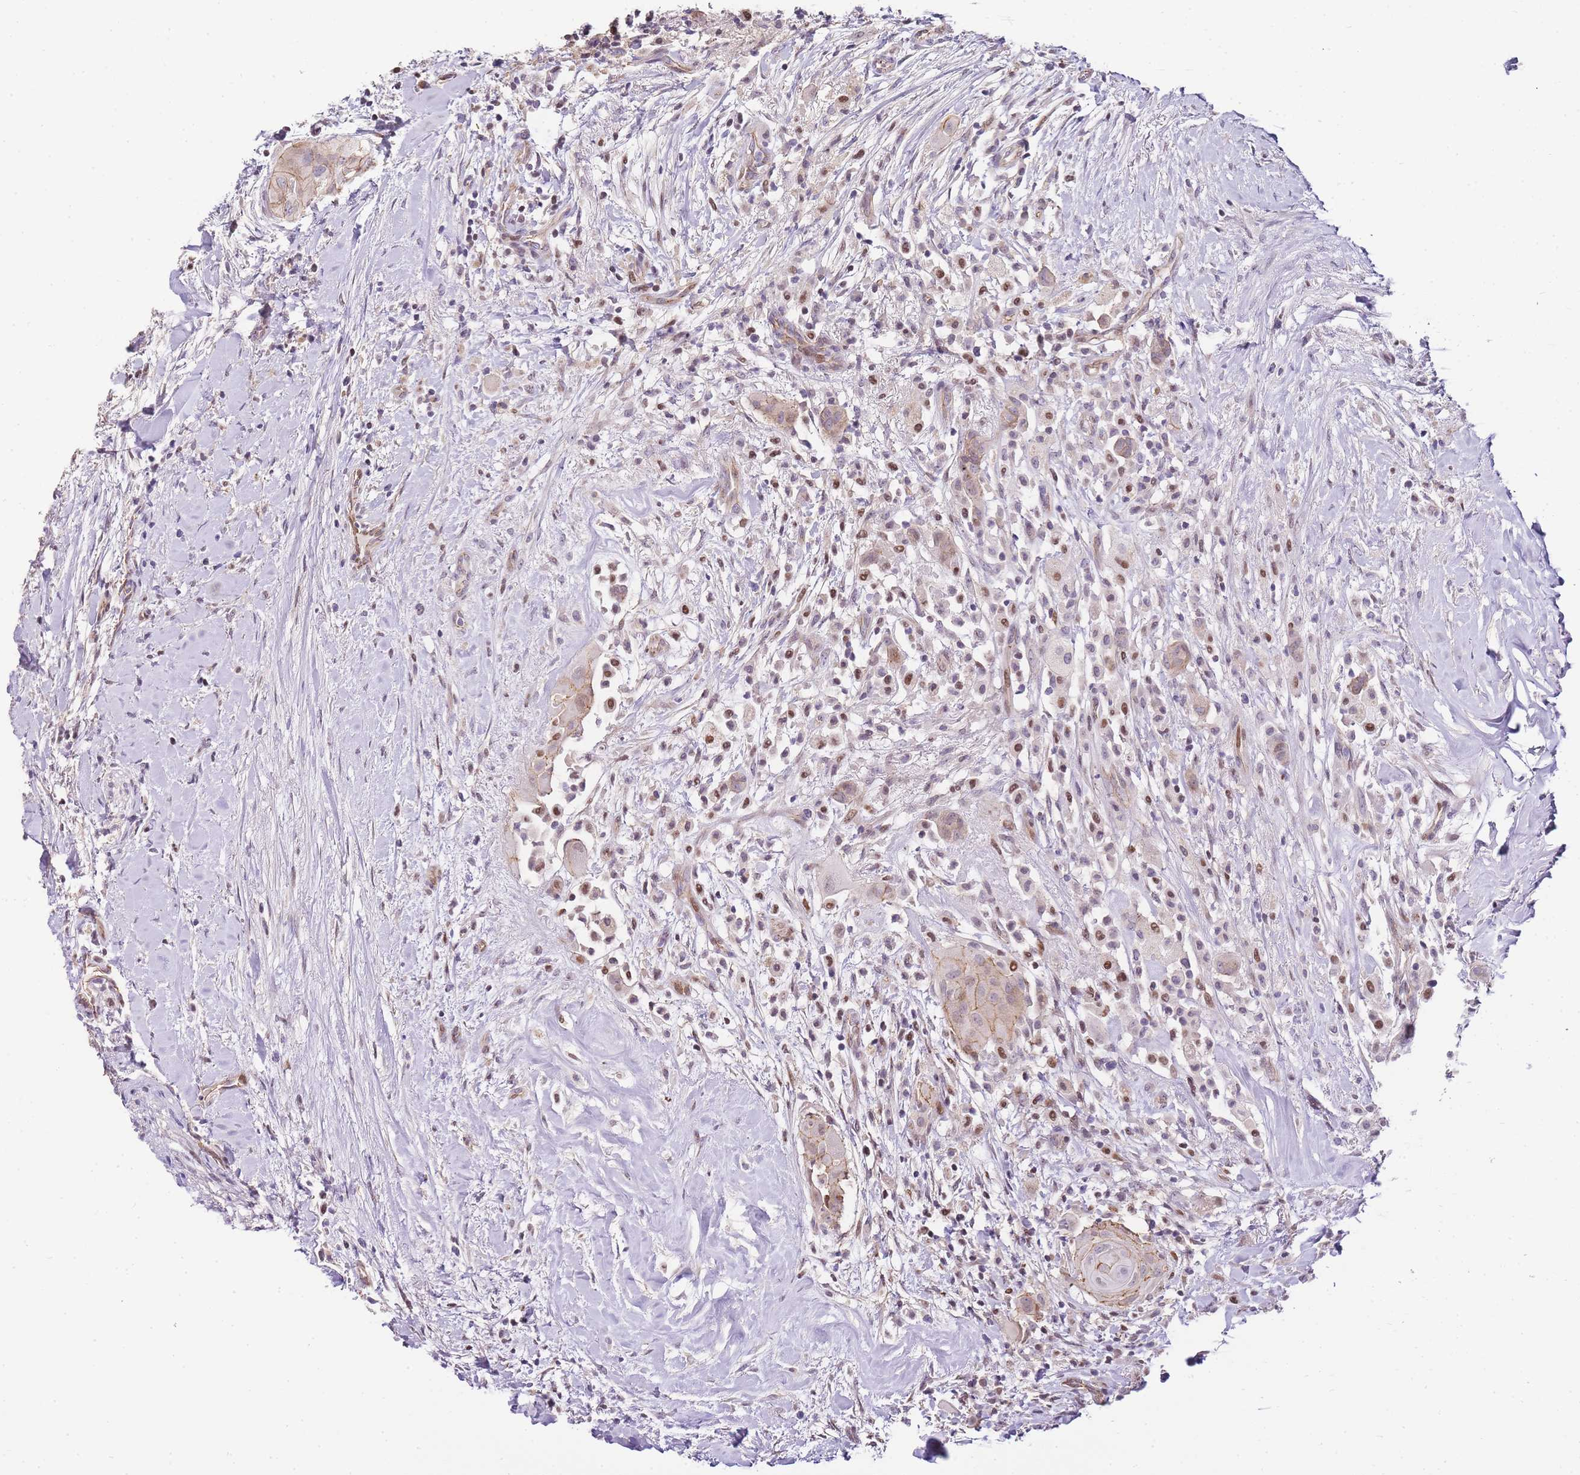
{"staining": {"intensity": "moderate", "quantity": "<25%", "location": "cytoplasmic/membranous,nuclear"}, "tissue": "thyroid cancer", "cell_type": "Tumor cells", "image_type": "cancer", "snomed": [{"axis": "morphology", "description": "Normal tissue, NOS"}, {"axis": "morphology", "description": "Papillary adenocarcinoma, NOS"}, {"axis": "topography", "description": "Thyroid gland"}], "caption": "Thyroid papillary adenocarcinoma stained for a protein displays moderate cytoplasmic/membranous and nuclear positivity in tumor cells.", "gene": "CLBA1", "patient": {"sex": "female", "age": 59}}